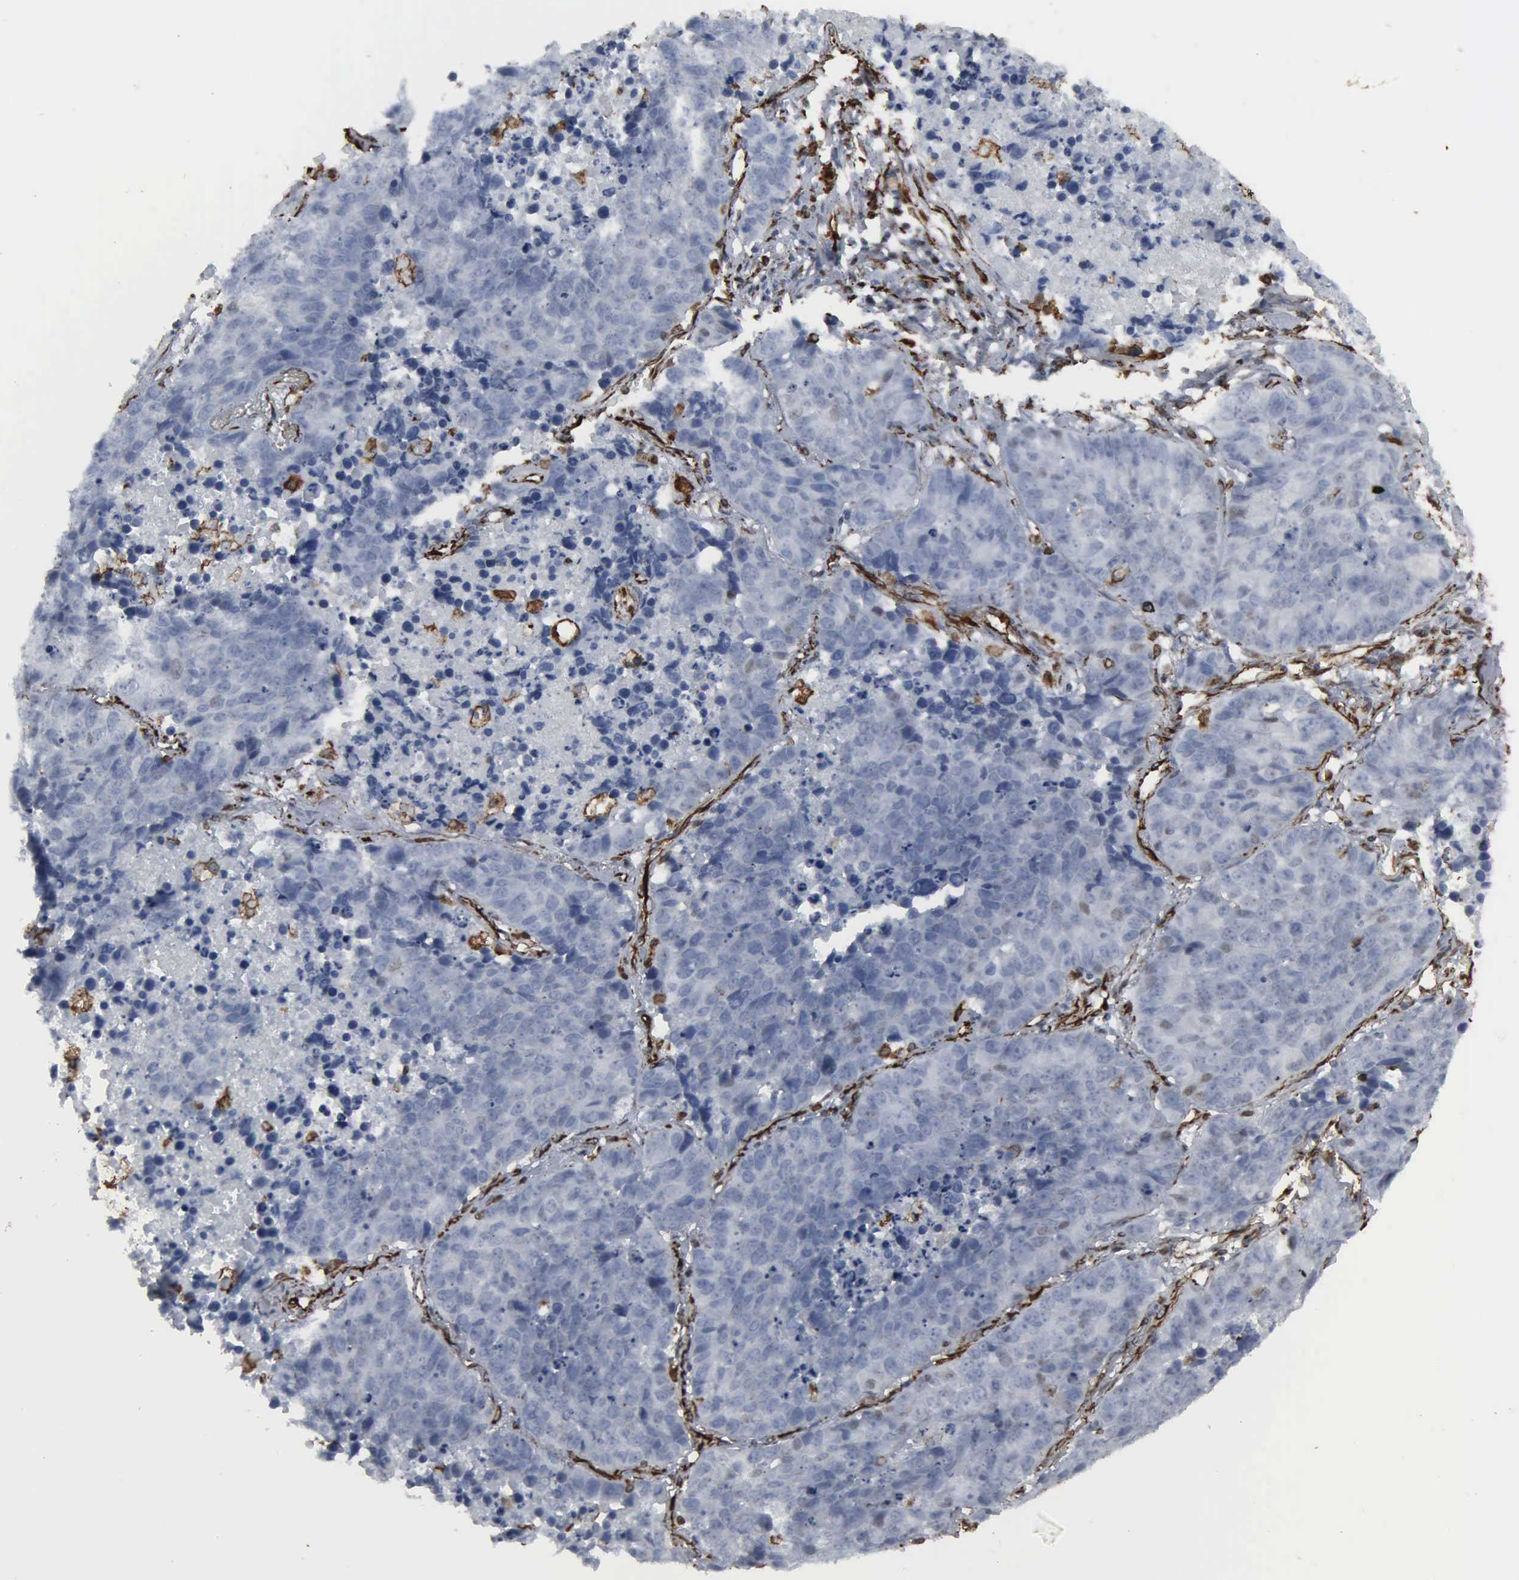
{"staining": {"intensity": "weak", "quantity": "<25%", "location": "nuclear"}, "tissue": "lung cancer", "cell_type": "Tumor cells", "image_type": "cancer", "snomed": [{"axis": "morphology", "description": "Carcinoid, malignant, NOS"}, {"axis": "topography", "description": "Lung"}], "caption": "This is a image of immunohistochemistry (IHC) staining of lung carcinoid (malignant), which shows no staining in tumor cells. The staining is performed using DAB (3,3'-diaminobenzidine) brown chromogen with nuclei counter-stained in using hematoxylin.", "gene": "CCNE1", "patient": {"sex": "male", "age": 60}}